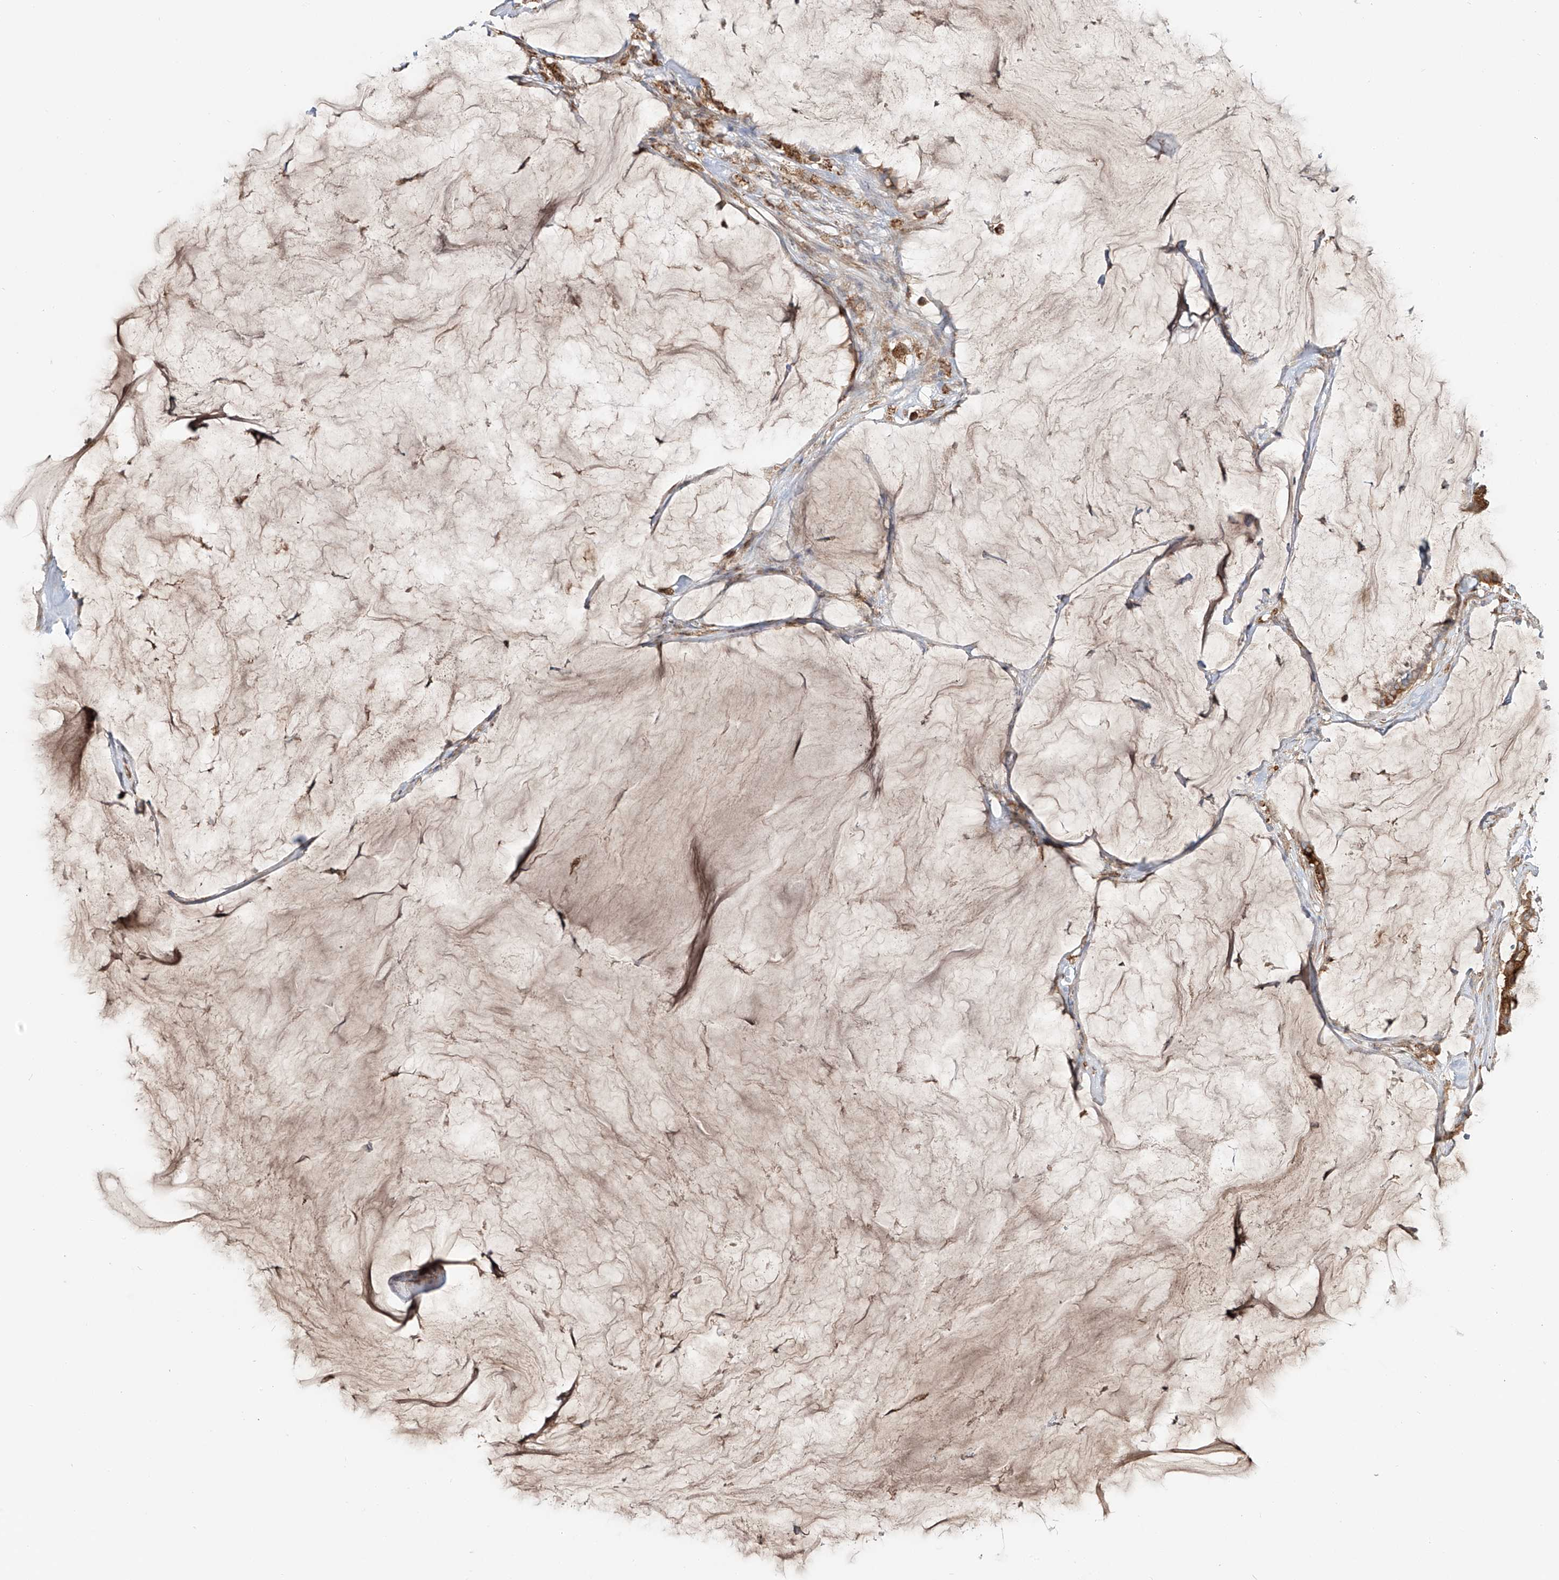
{"staining": {"intensity": "moderate", "quantity": ">75%", "location": "cytoplasmic/membranous"}, "tissue": "pancreatic cancer", "cell_type": "Tumor cells", "image_type": "cancer", "snomed": [{"axis": "morphology", "description": "Adenocarcinoma, NOS"}, {"axis": "topography", "description": "Pancreas"}], "caption": "Adenocarcinoma (pancreatic) stained for a protein (brown) shows moderate cytoplasmic/membranous positive positivity in approximately >75% of tumor cells.", "gene": "ERO1A", "patient": {"sex": "male", "age": 41}}